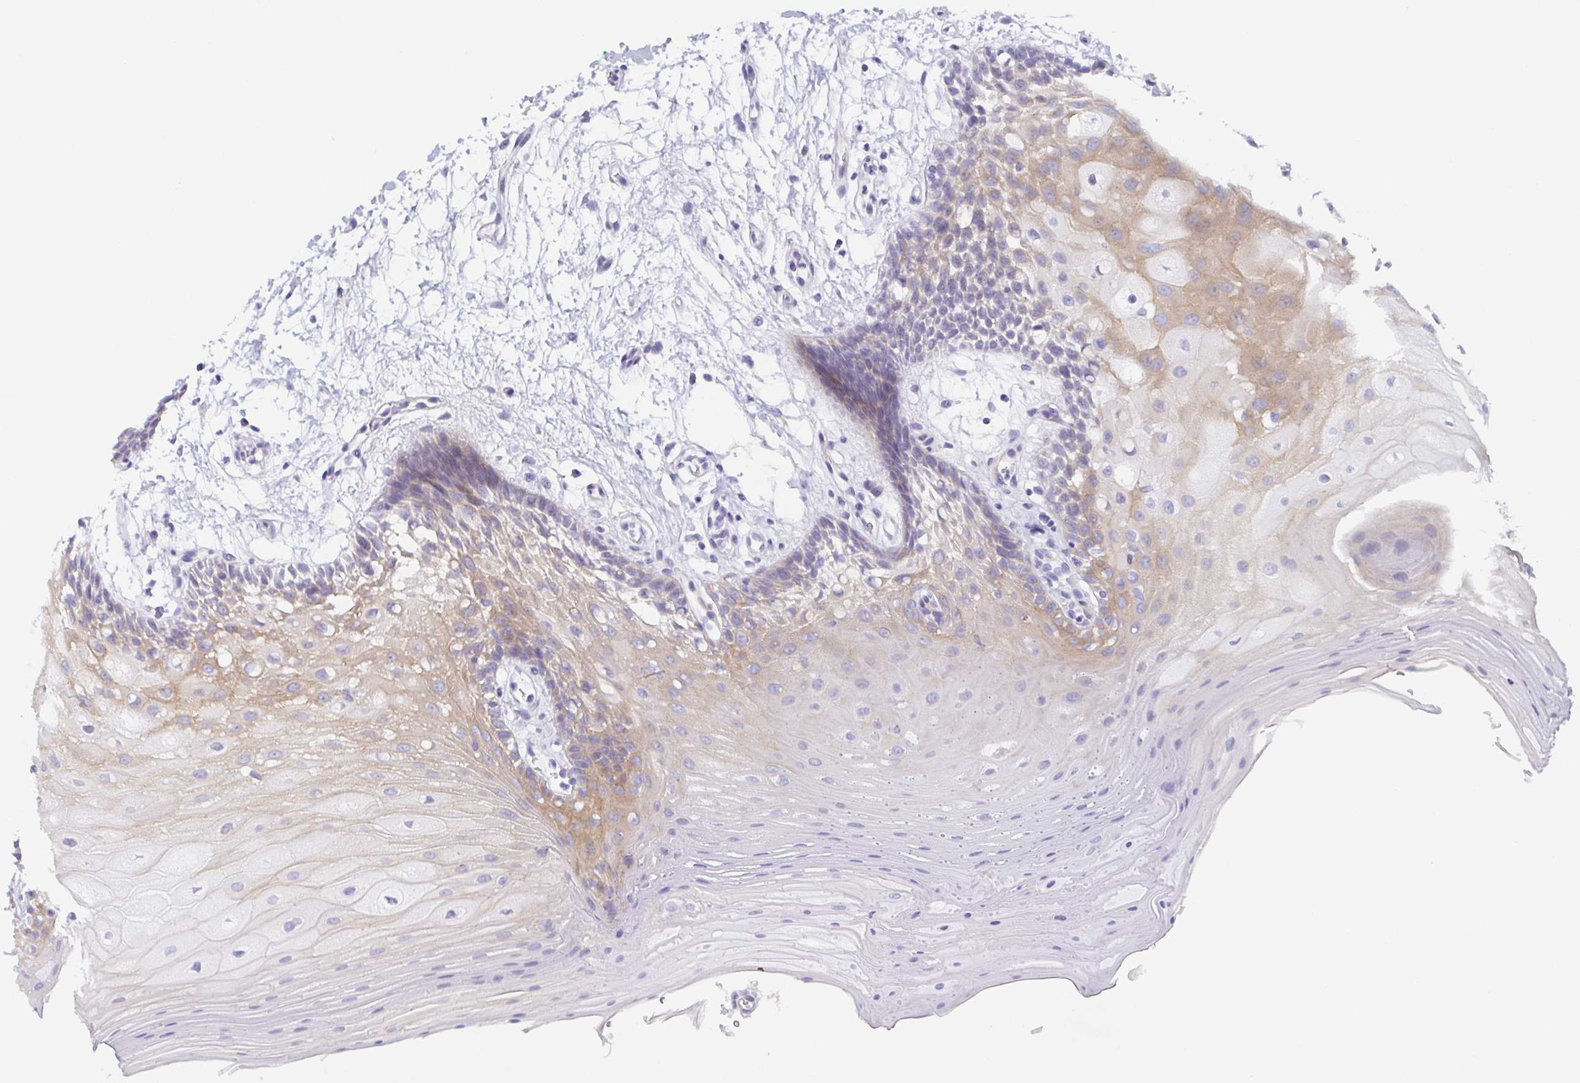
{"staining": {"intensity": "weak", "quantity": "25%-75%", "location": "cytoplasmic/membranous"}, "tissue": "oral mucosa", "cell_type": "Squamous epithelial cells", "image_type": "normal", "snomed": [{"axis": "morphology", "description": "Normal tissue, NOS"}, {"axis": "morphology", "description": "Squamous cell carcinoma, NOS"}, {"axis": "topography", "description": "Oral tissue"}, {"axis": "topography", "description": "Tounge, NOS"}, {"axis": "topography", "description": "Head-Neck"}], "caption": "Unremarkable oral mucosa reveals weak cytoplasmic/membranous positivity in about 25%-75% of squamous epithelial cells, visualized by immunohistochemistry.", "gene": "DYNC1I1", "patient": {"sex": "male", "age": 62}}